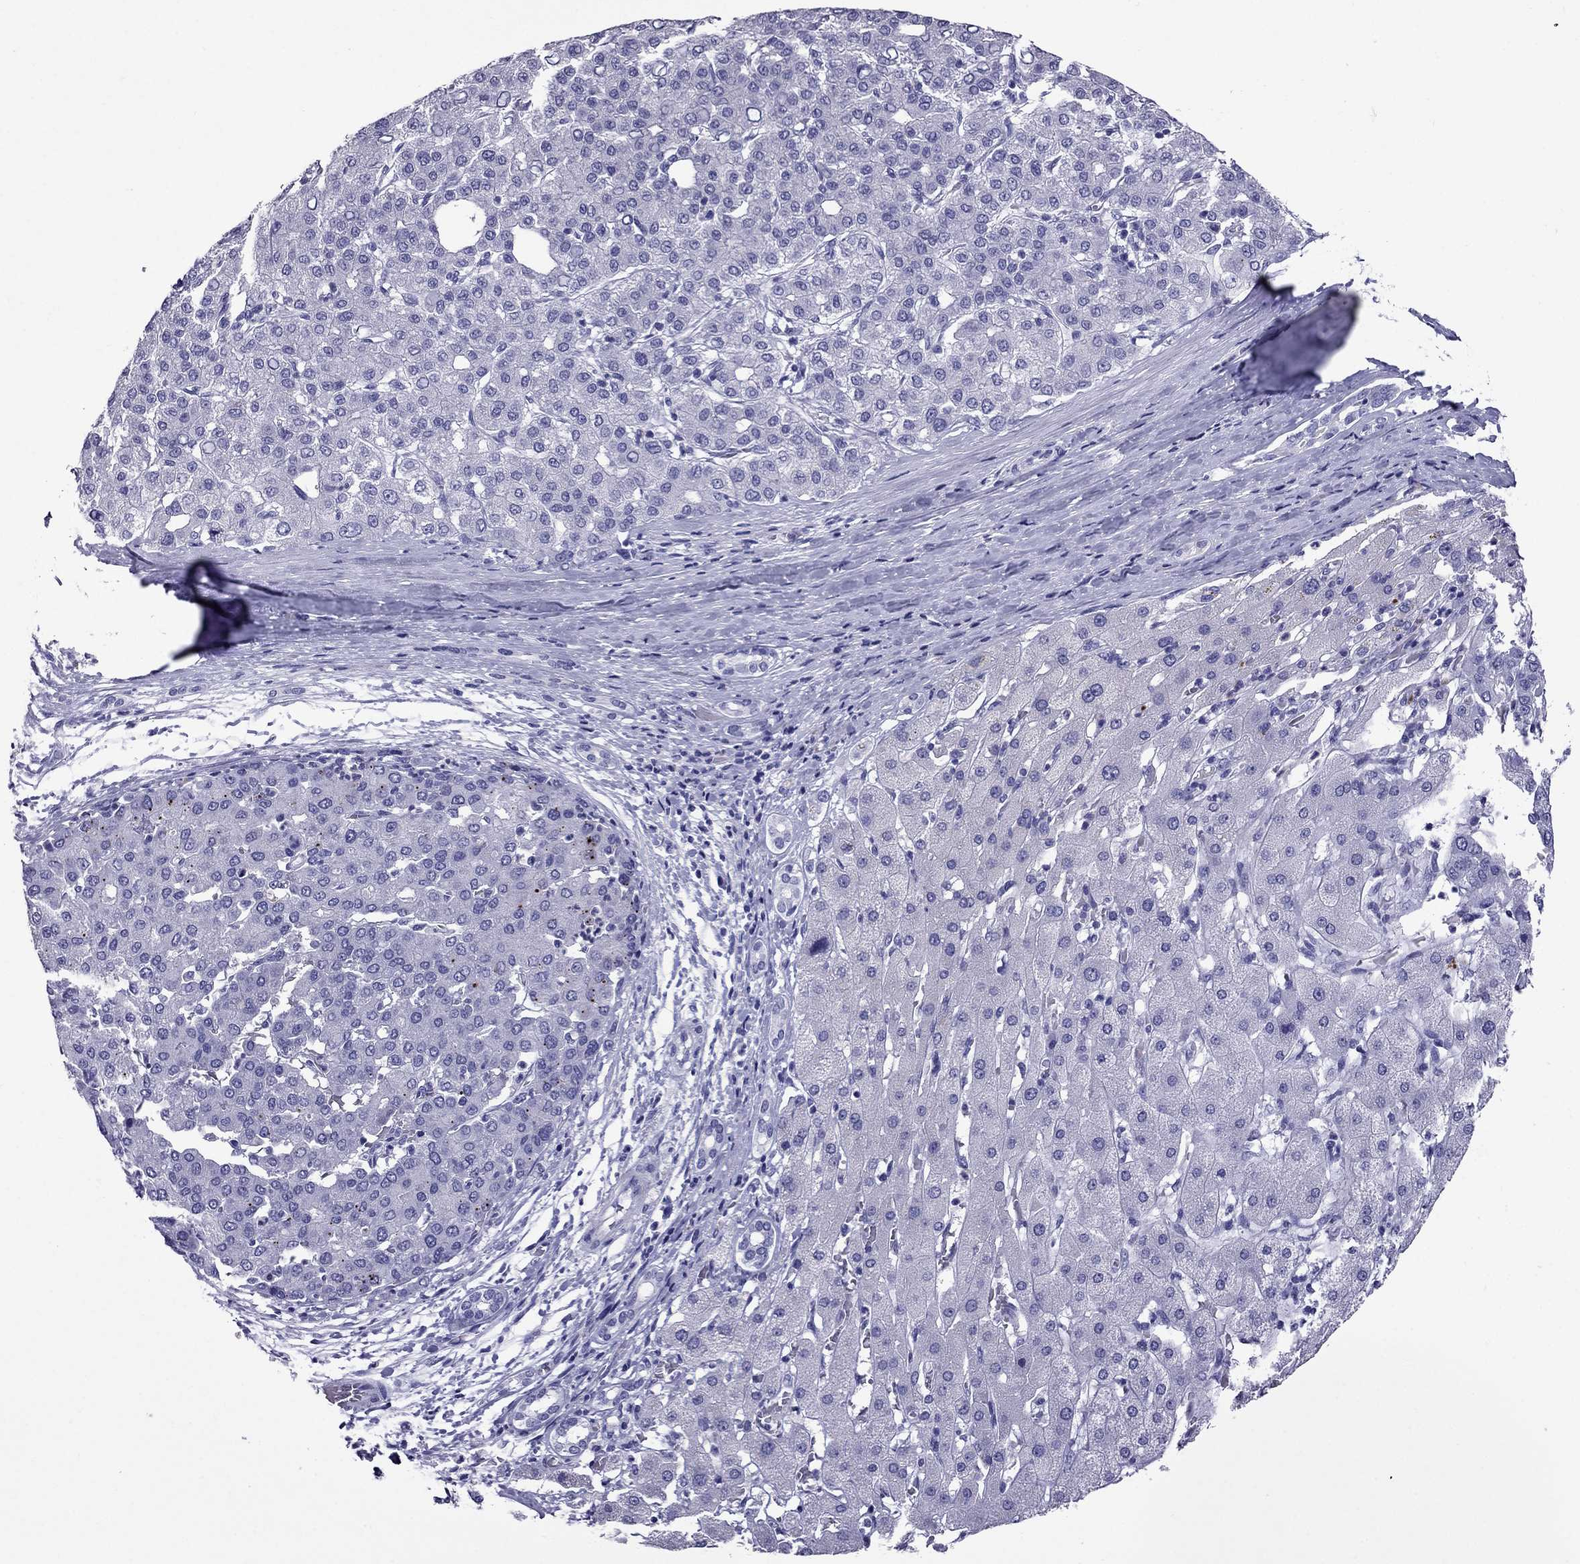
{"staining": {"intensity": "negative", "quantity": "none", "location": "none"}, "tissue": "liver cancer", "cell_type": "Tumor cells", "image_type": "cancer", "snomed": [{"axis": "morphology", "description": "Carcinoma, Hepatocellular, NOS"}, {"axis": "topography", "description": "Liver"}], "caption": "The IHC histopathology image has no significant positivity in tumor cells of liver cancer (hepatocellular carcinoma) tissue. (Brightfield microscopy of DAB immunohistochemistry (IHC) at high magnification).", "gene": "OXCT2", "patient": {"sex": "male", "age": 65}}